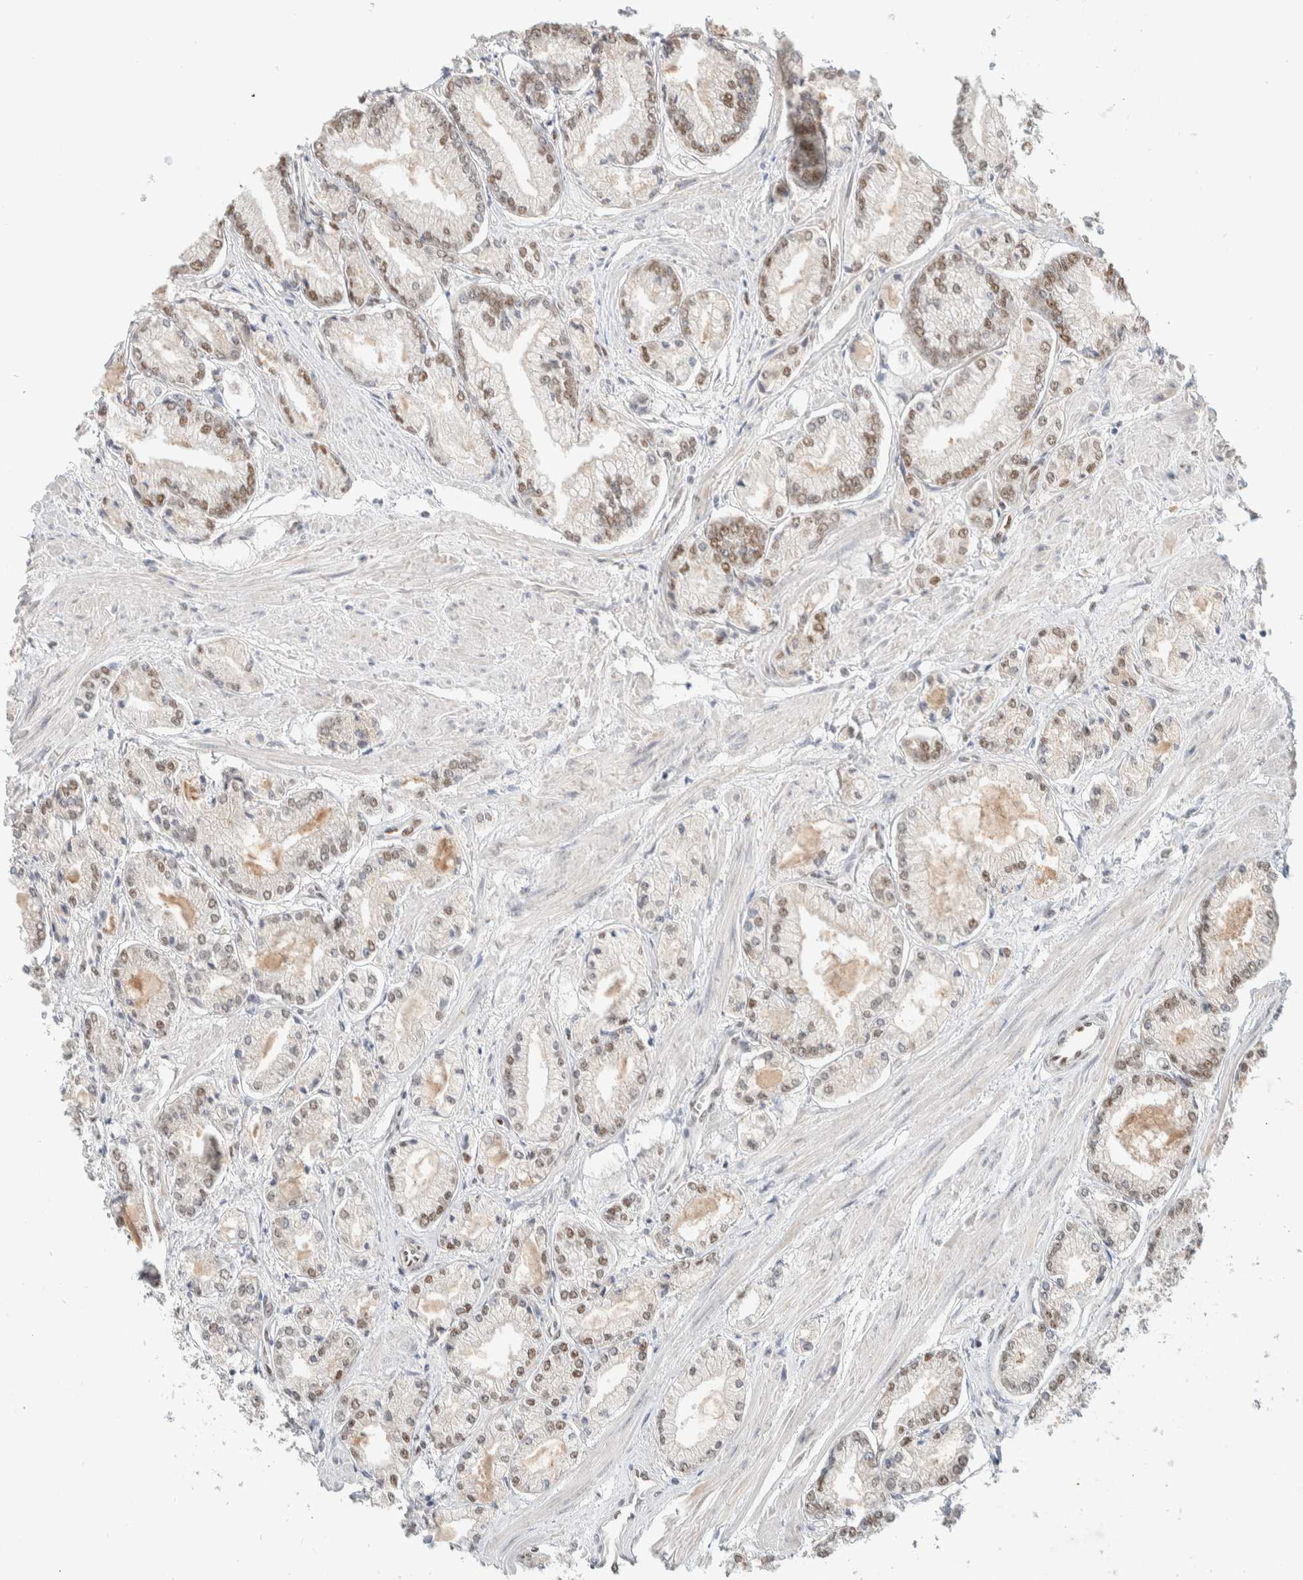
{"staining": {"intensity": "weak", "quantity": ">75%", "location": "nuclear"}, "tissue": "prostate cancer", "cell_type": "Tumor cells", "image_type": "cancer", "snomed": [{"axis": "morphology", "description": "Adenocarcinoma, Low grade"}, {"axis": "topography", "description": "Prostate"}], "caption": "Immunohistochemical staining of human low-grade adenocarcinoma (prostate) demonstrates low levels of weak nuclear positivity in about >75% of tumor cells. (brown staining indicates protein expression, while blue staining denotes nuclei).", "gene": "PUS7", "patient": {"sex": "male", "age": 52}}